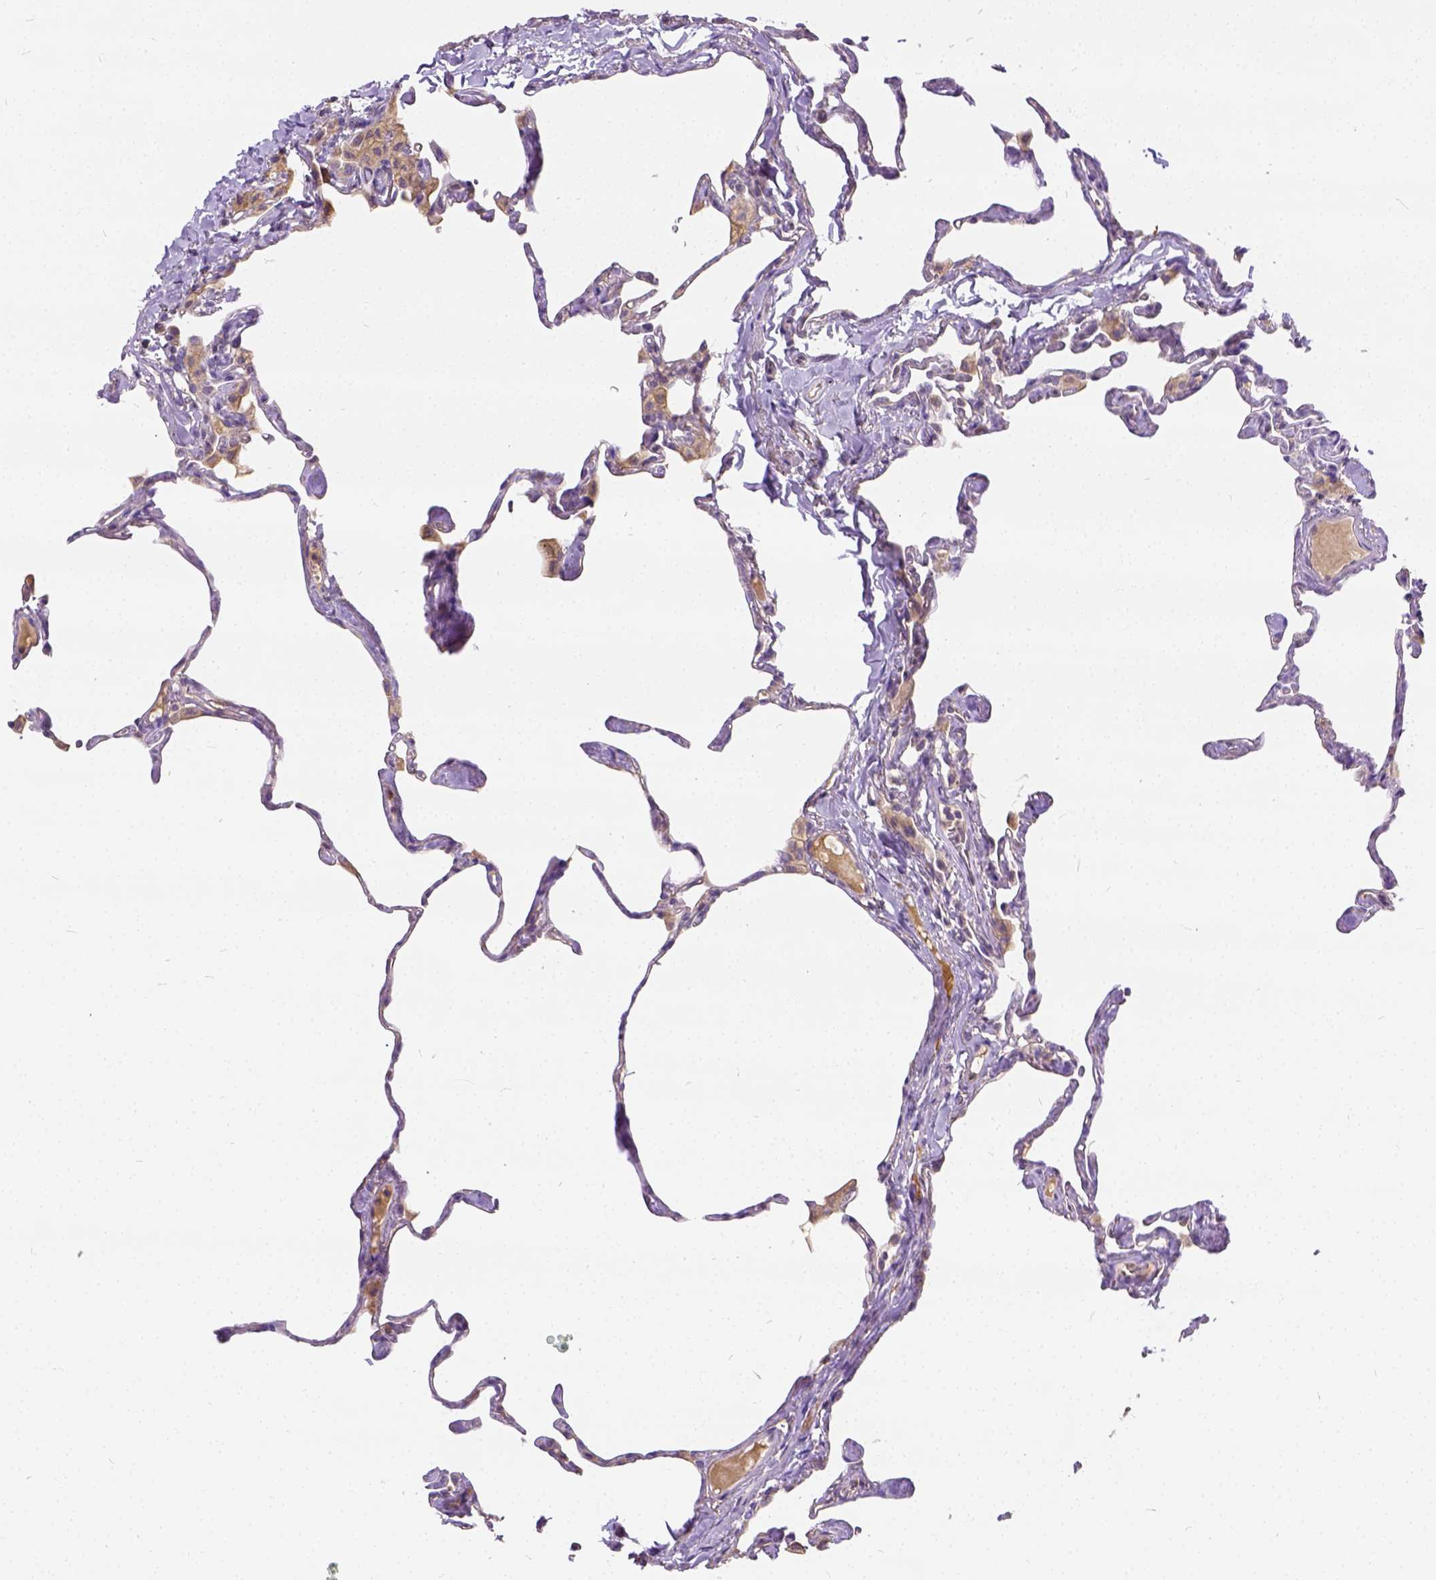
{"staining": {"intensity": "negative", "quantity": "none", "location": "none"}, "tissue": "lung", "cell_type": "Alveolar cells", "image_type": "normal", "snomed": [{"axis": "morphology", "description": "Normal tissue, NOS"}, {"axis": "topography", "description": "Lung"}], "caption": "This is a micrograph of immunohistochemistry (IHC) staining of unremarkable lung, which shows no expression in alveolar cells.", "gene": "CADM4", "patient": {"sex": "male", "age": 65}}